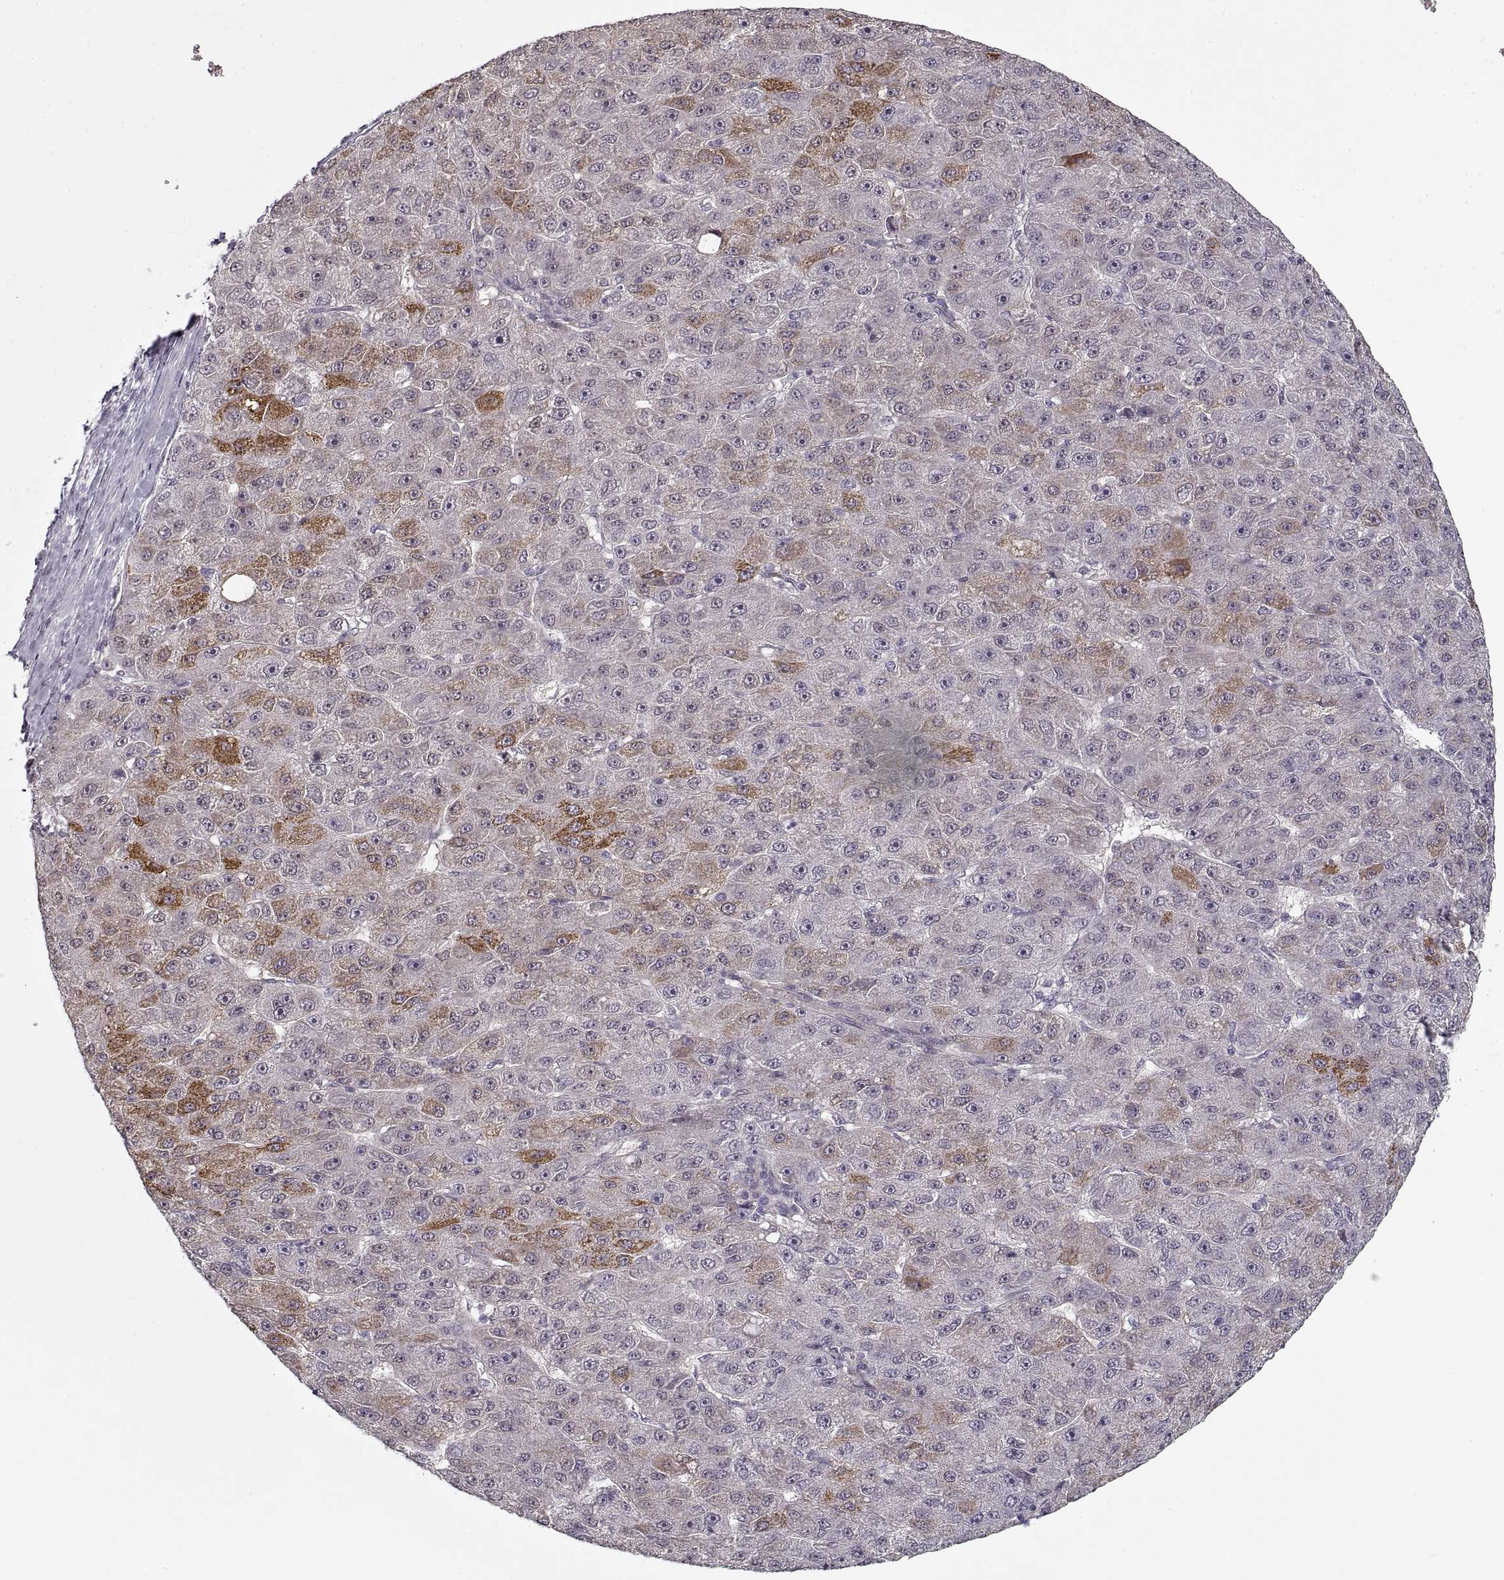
{"staining": {"intensity": "moderate", "quantity": "<25%", "location": "cytoplasmic/membranous"}, "tissue": "liver cancer", "cell_type": "Tumor cells", "image_type": "cancer", "snomed": [{"axis": "morphology", "description": "Carcinoma, Hepatocellular, NOS"}, {"axis": "topography", "description": "Liver"}], "caption": "A photomicrograph of liver cancer stained for a protein reveals moderate cytoplasmic/membranous brown staining in tumor cells.", "gene": "LAMB2", "patient": {"sex": "male", "age": 67}}